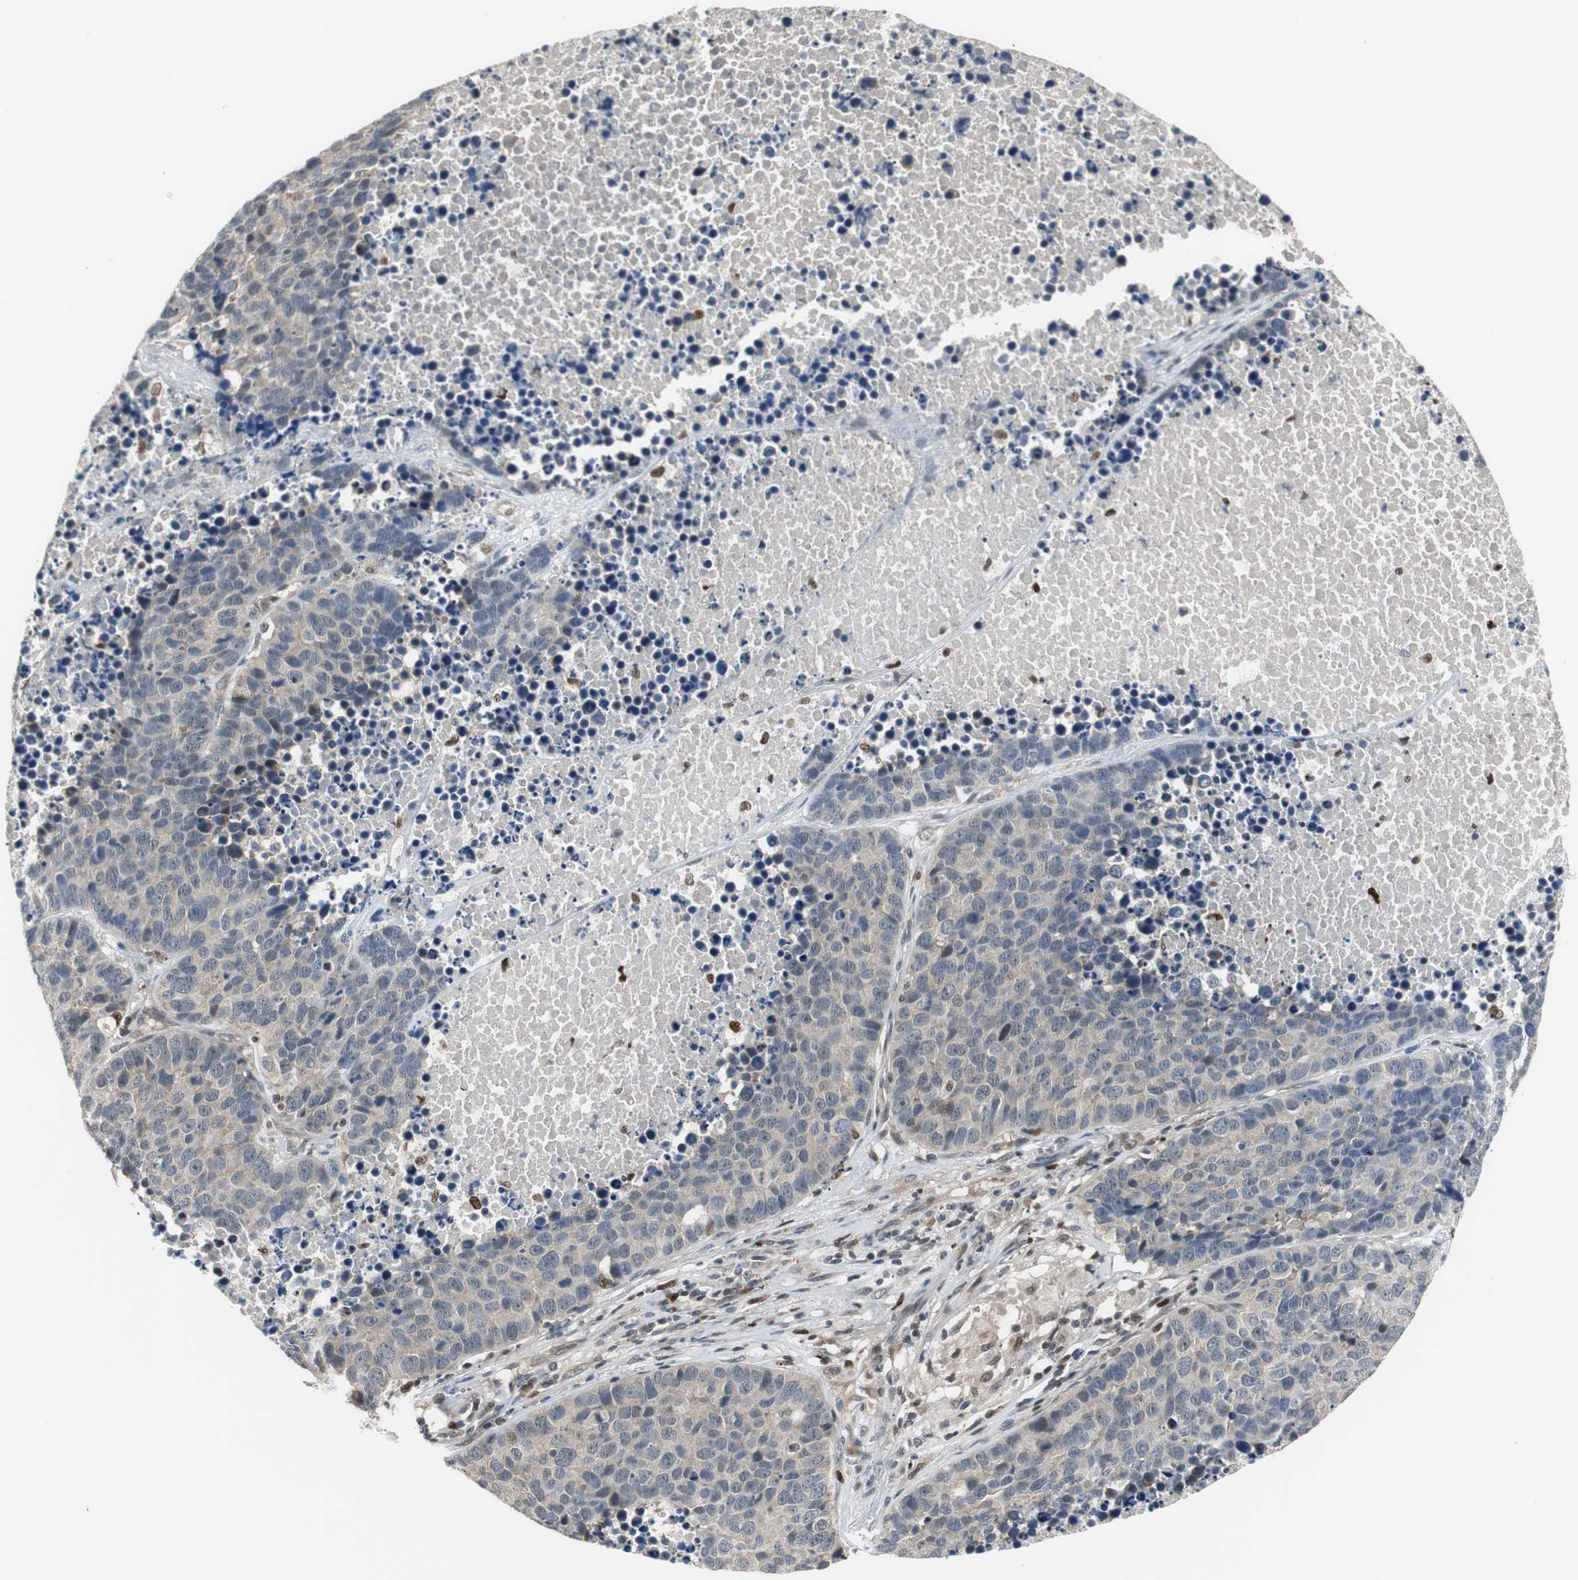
{"staining": {"intensity": "weak", "quantity": "<25%", "location": "cytoplasmic/membranous"}, "tissue": "carcinoid", "cell_type": "Tumor cells", "image_type": "cancer", "snomed": [{"axis": "morphology", "description": "Carcinoid, malignant, NOS"}, {"axis": "topography", "description": "Lung"}], "caption": "Immunohistochemistry (IHC) micrograph of neoplastic tissue: carcinoid stained with DAB (3,3'-diaminobenzidine) displays no significant protein expression in tumor cells. Nuclei are stained in blue.", "gene": "MAFB", "patient": {"sex": "male", "age": 60}}